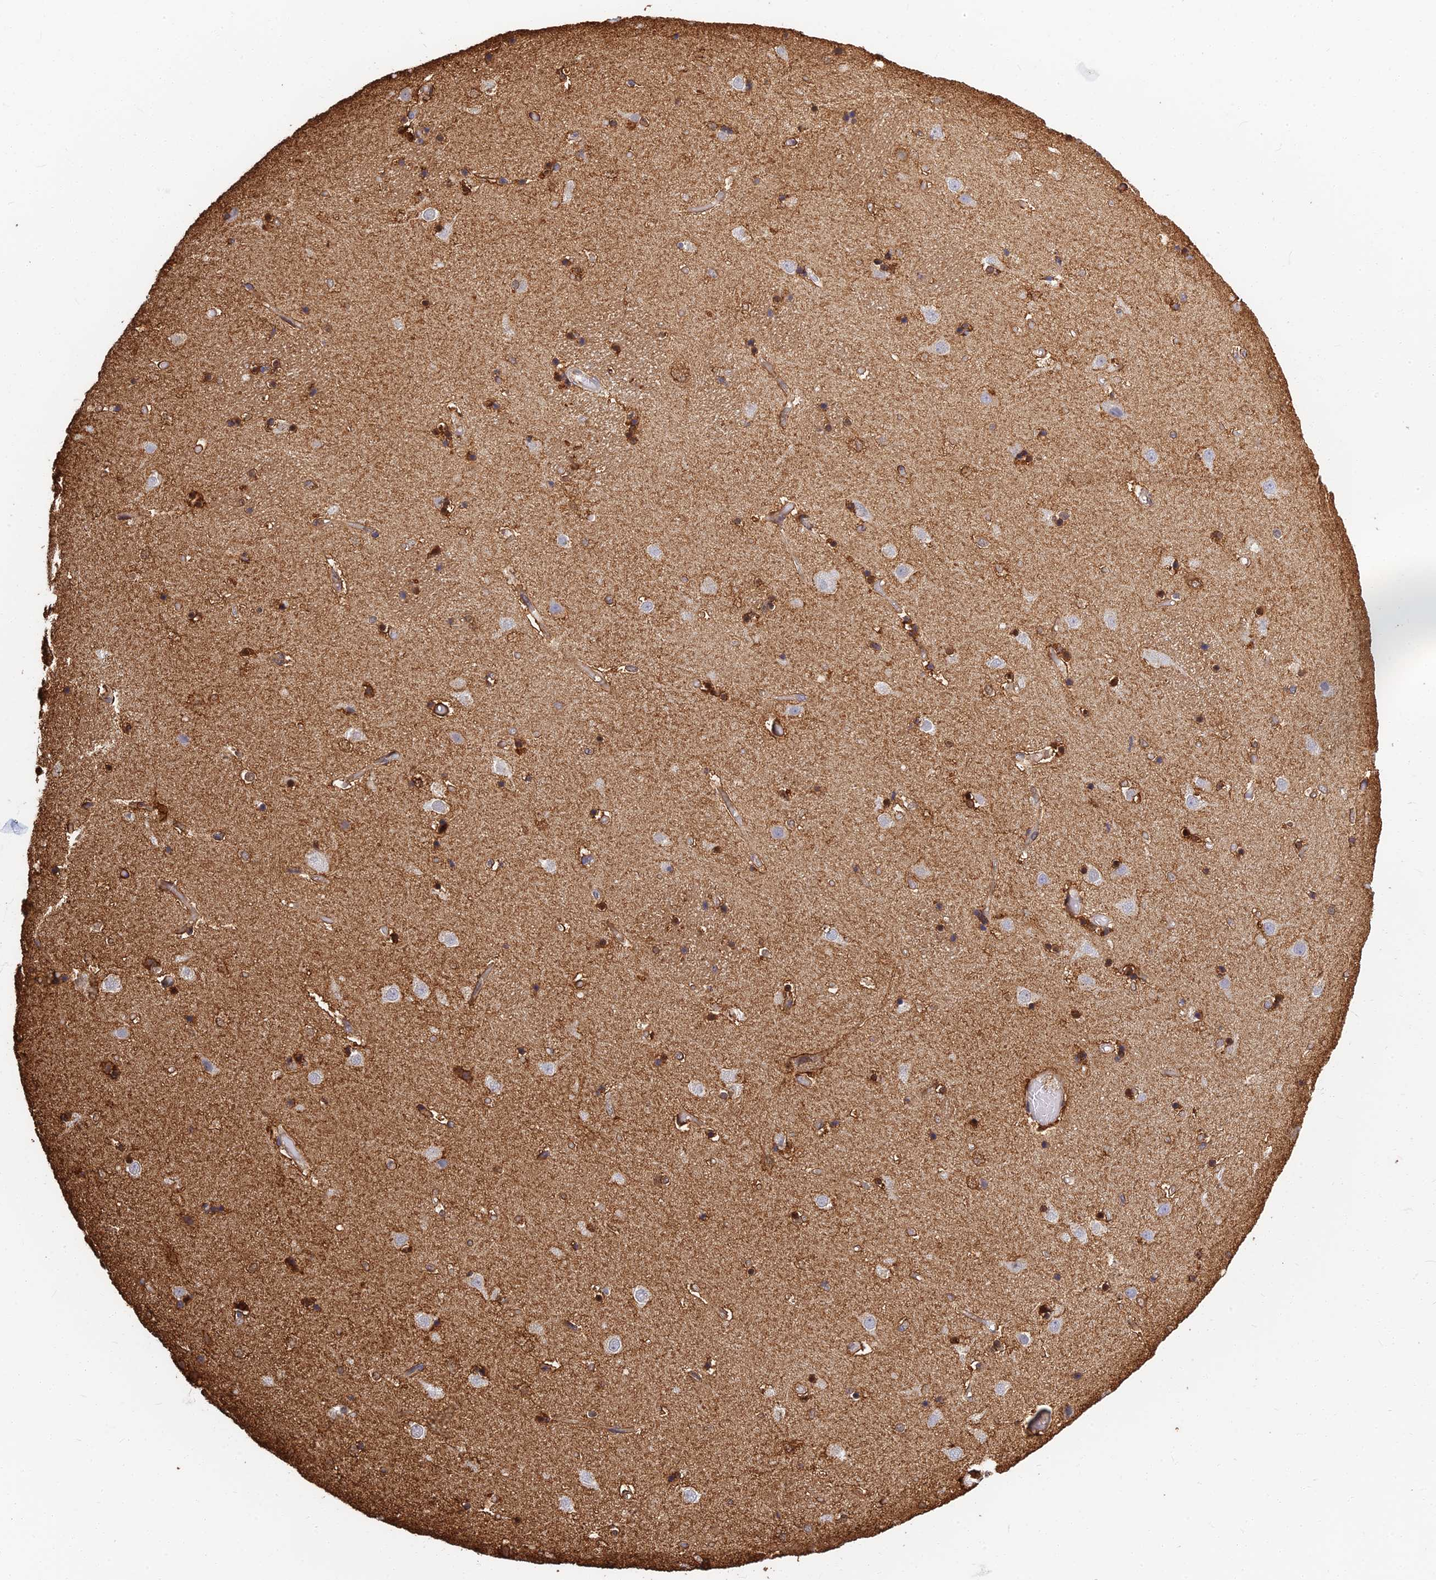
{"staining": {"intensity": "strong", "quantity": "<25%", "location": "cytoplasmic/membranous"}, "tissue": "caudate", "cell_type": "Glial cells", "image_type": "normal", "snomed": [{"axis": "morphology", "description": "Normal tissue, NOS"}, {"axis": "topography", "description": "Lateral ventricle wall"}], "caption": "Benign caudate demonstrates strong cytoplasmic/membranous staining in about <25% of glial cells.", "gene": "LRRN3", "patient": {"sex": "female", "age": 52}}